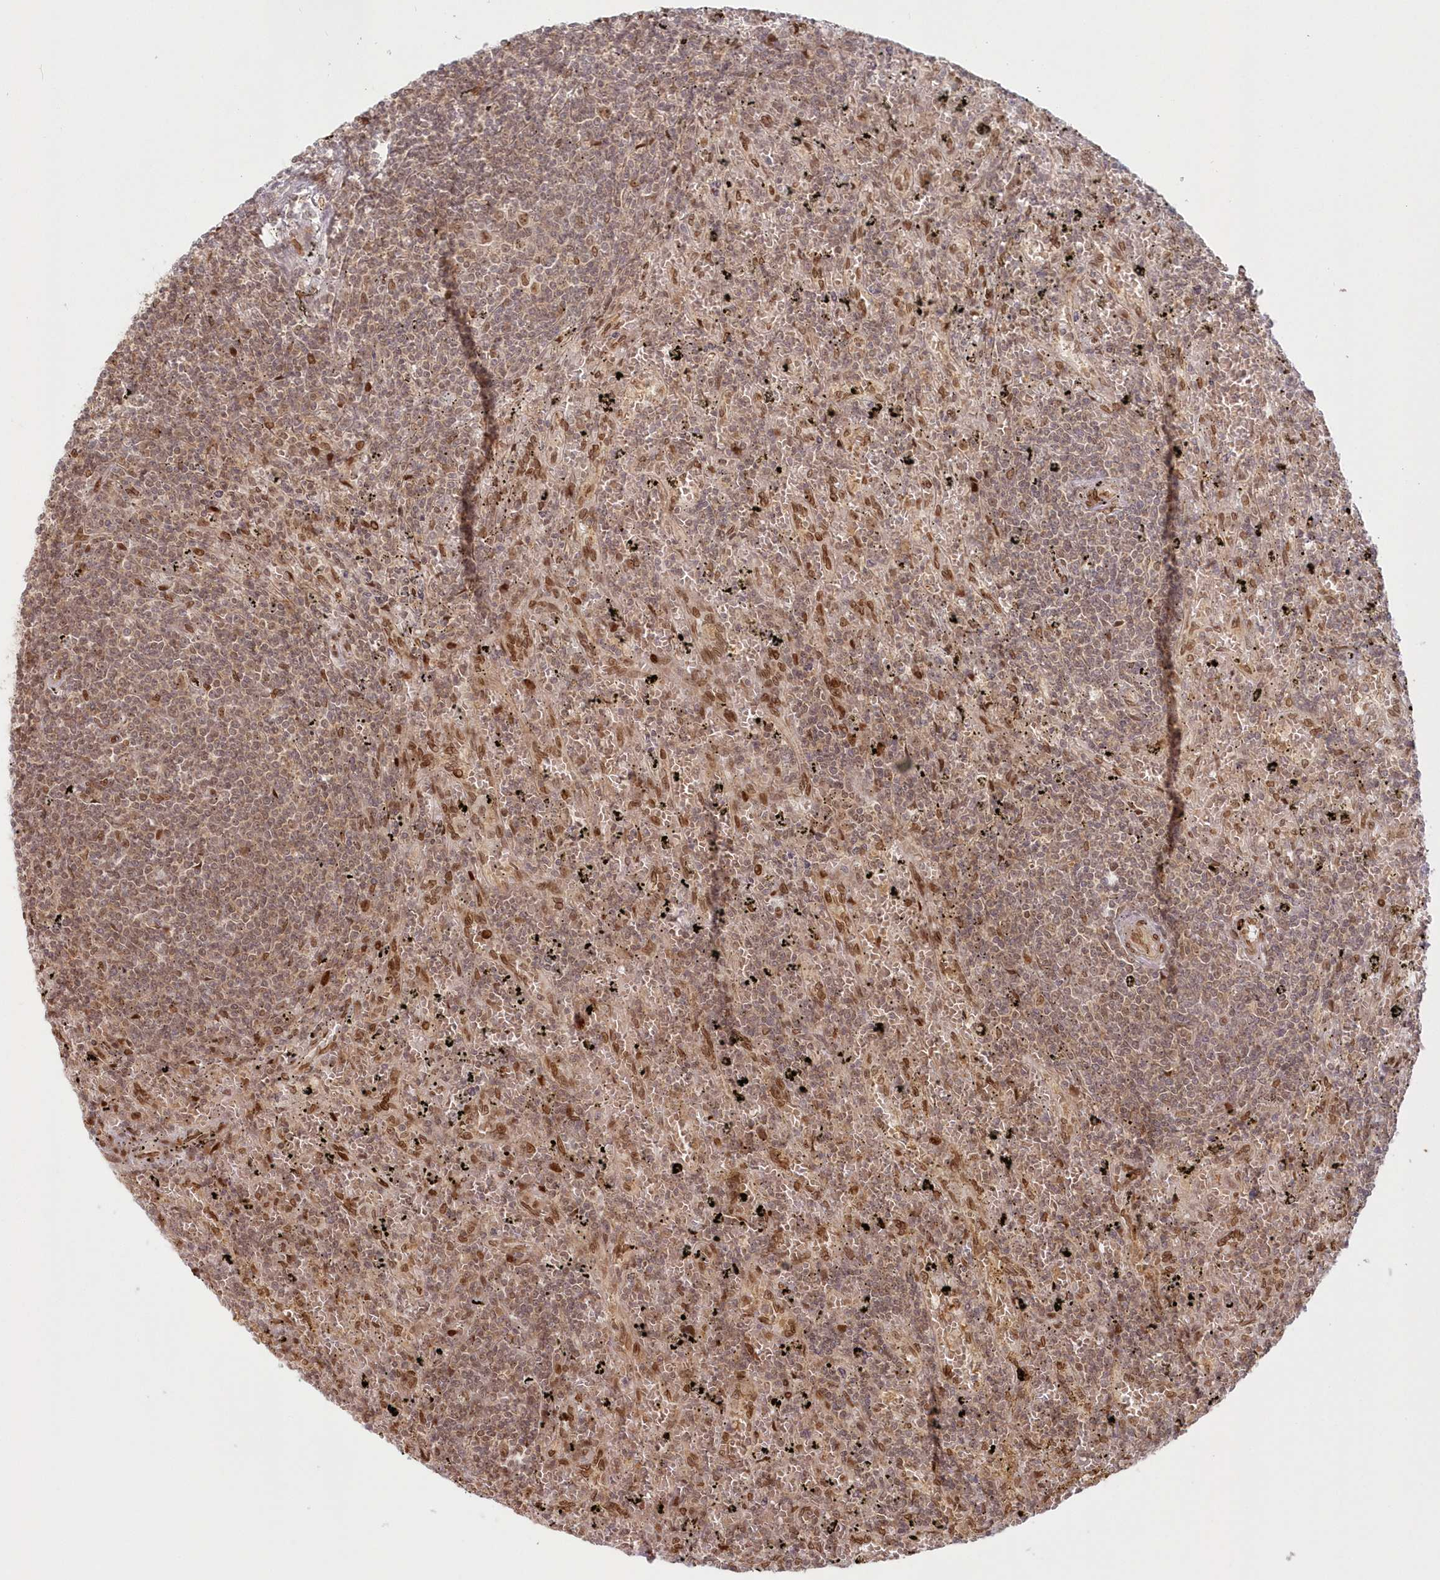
{"staining": {"intensity": "weak", "quantity": ">75%", "location": "nuclear"}, "tissue": "lymphoma", "cell_type": "Tumor cells", "image_type": "cancer", "snomed": [{"axis": "morphology", "description": "Malignant lymphoma, non-Hodgkin's type, Low grade"}, {"axis": "topography", "description": "Spleen"}], "caption": "This histopathology image displays immunohistochemistry staining of human lymphoma, with low weak nuclear staining in about >75% of tumor cells.", "gene": "TOGARAM2", "patient": {"sex": "male", "age": 76}}